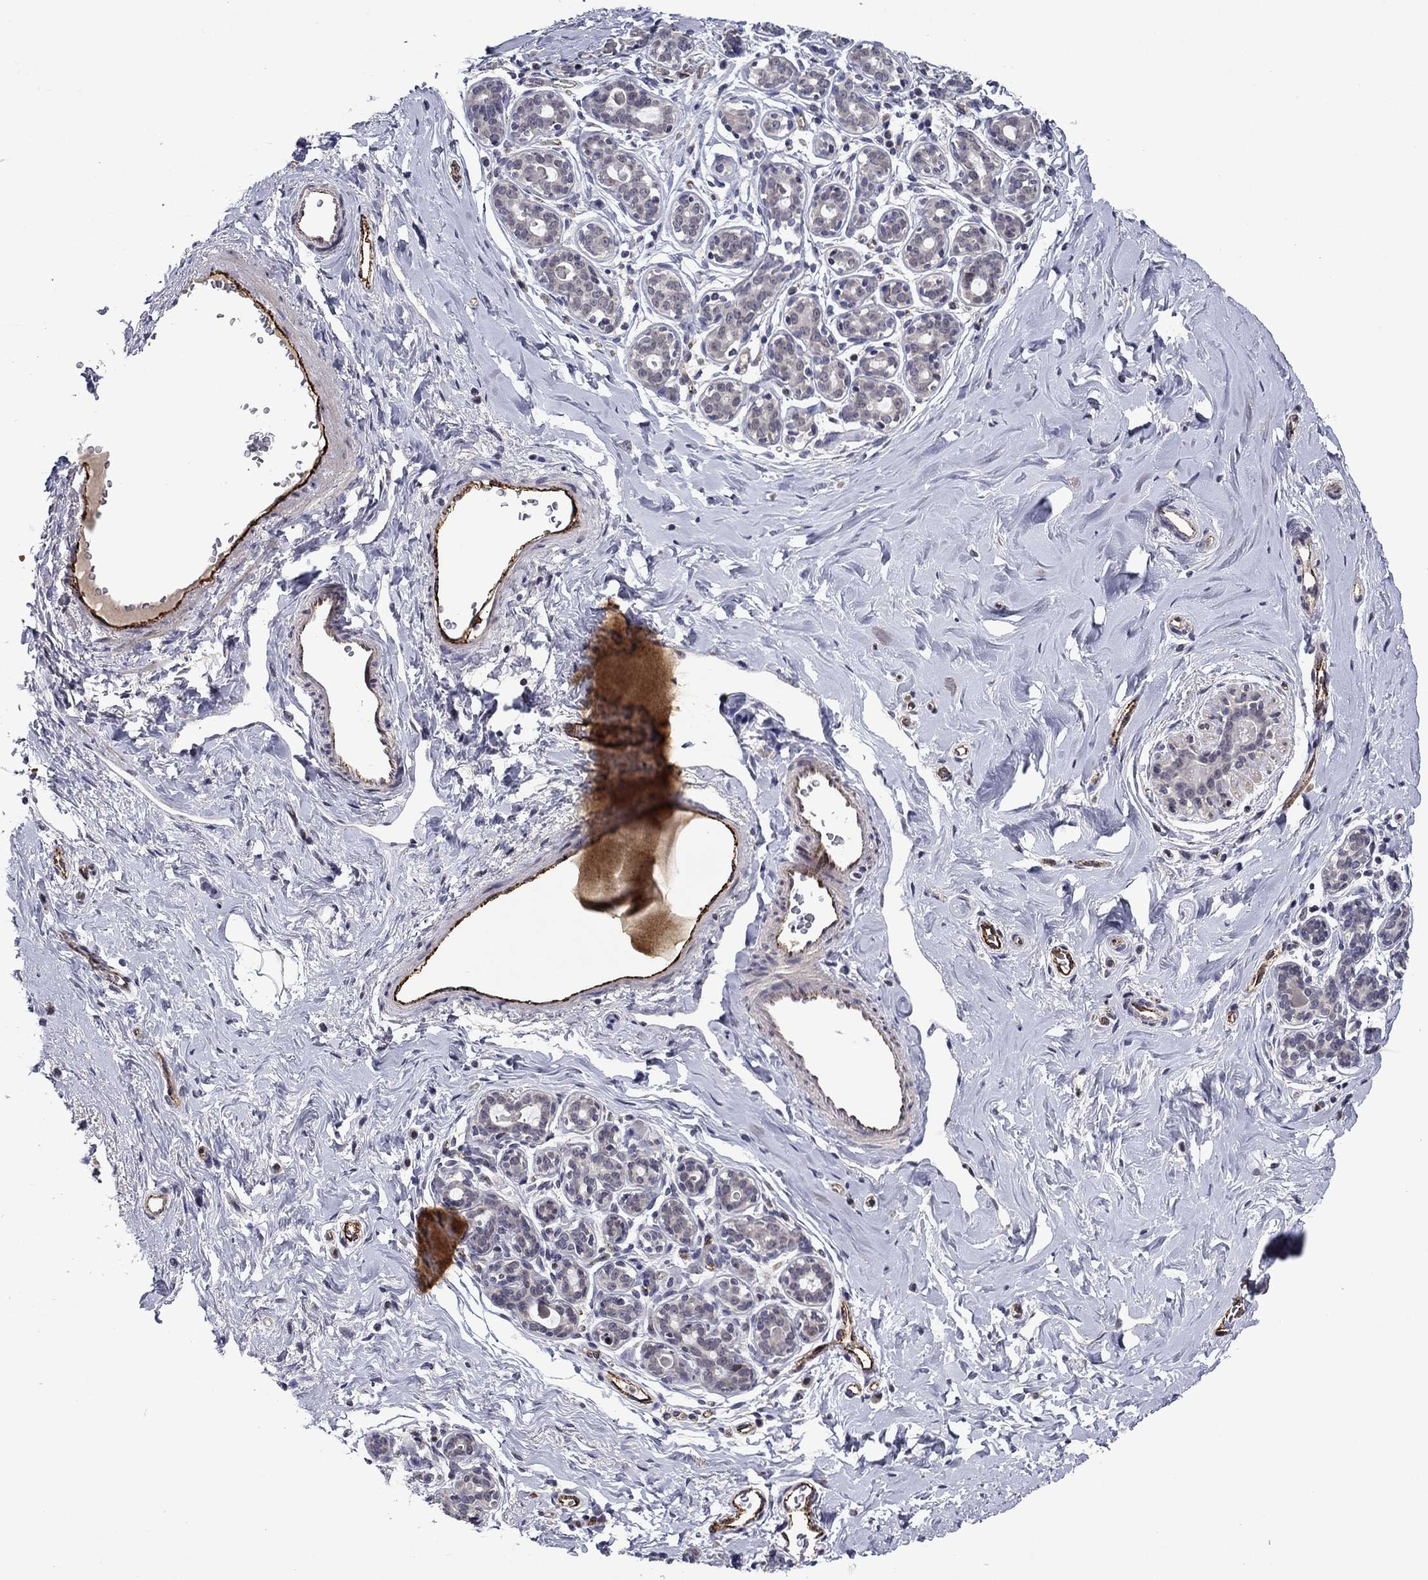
{"staining": {"intensity": "negative", "quantity": "none", "location": "none"}, "tissue": "breast", "cell_type": "Adipocytes", "image_type": "normal", "snomed": [{"axis": "morphology", "description": "Normal tissue, NOS"}, {"axis": "topography", "description": "Skin"}, {"axis": "topography", "description": "Breast"}], "caption": "Immunohistochemistry image of benign breast stained for a protein (brown), which demonstrates no staining in adipocytes.", "gene": "SLITRK1", "patient": {"sex": "female", "age": 43}}